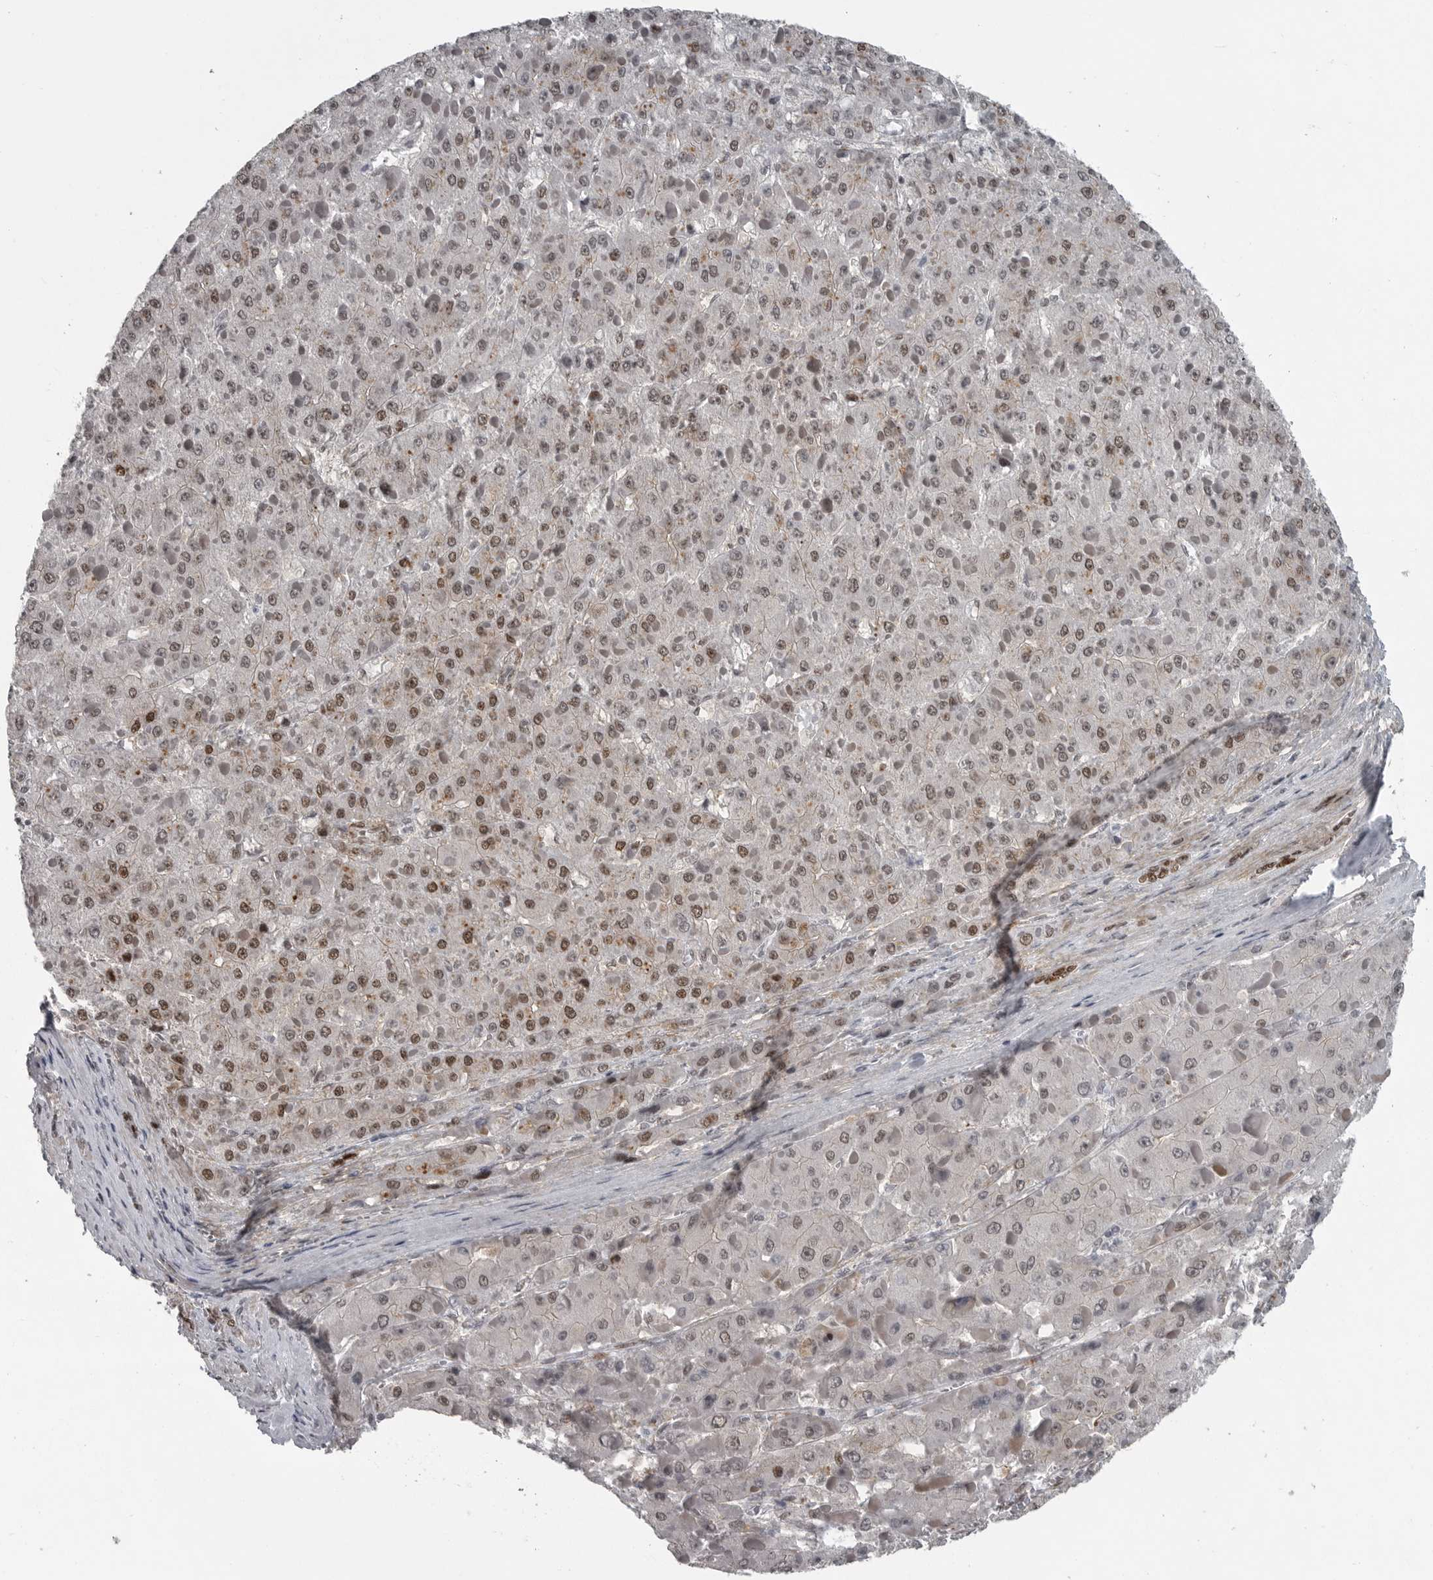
{"staining": {"intensity": "moderate", "quantity": "25%-75%", "location": "nuclear"}, "tissue": "liver cancer", "cell_type": "Tumor cells", "image_type": "cancer", "snomed": [{"axis": "morphology", "description": "Carcinoma, Hepatocellular, NOS"}, {"axis": "topography", "description": "Liver"}], "caption": "Immunohistochemistry (IHC) image of neoplastic tissue: liver hepatocellular carcinoma stained using immunohistochemistry exhibits medium levels of moderate protein expression localized specifically in the nuclear of tumor cells, appearing as a nuclear brown color.", "gene": "HMGN3", "patient": {"sex": "female", "age": 73}}